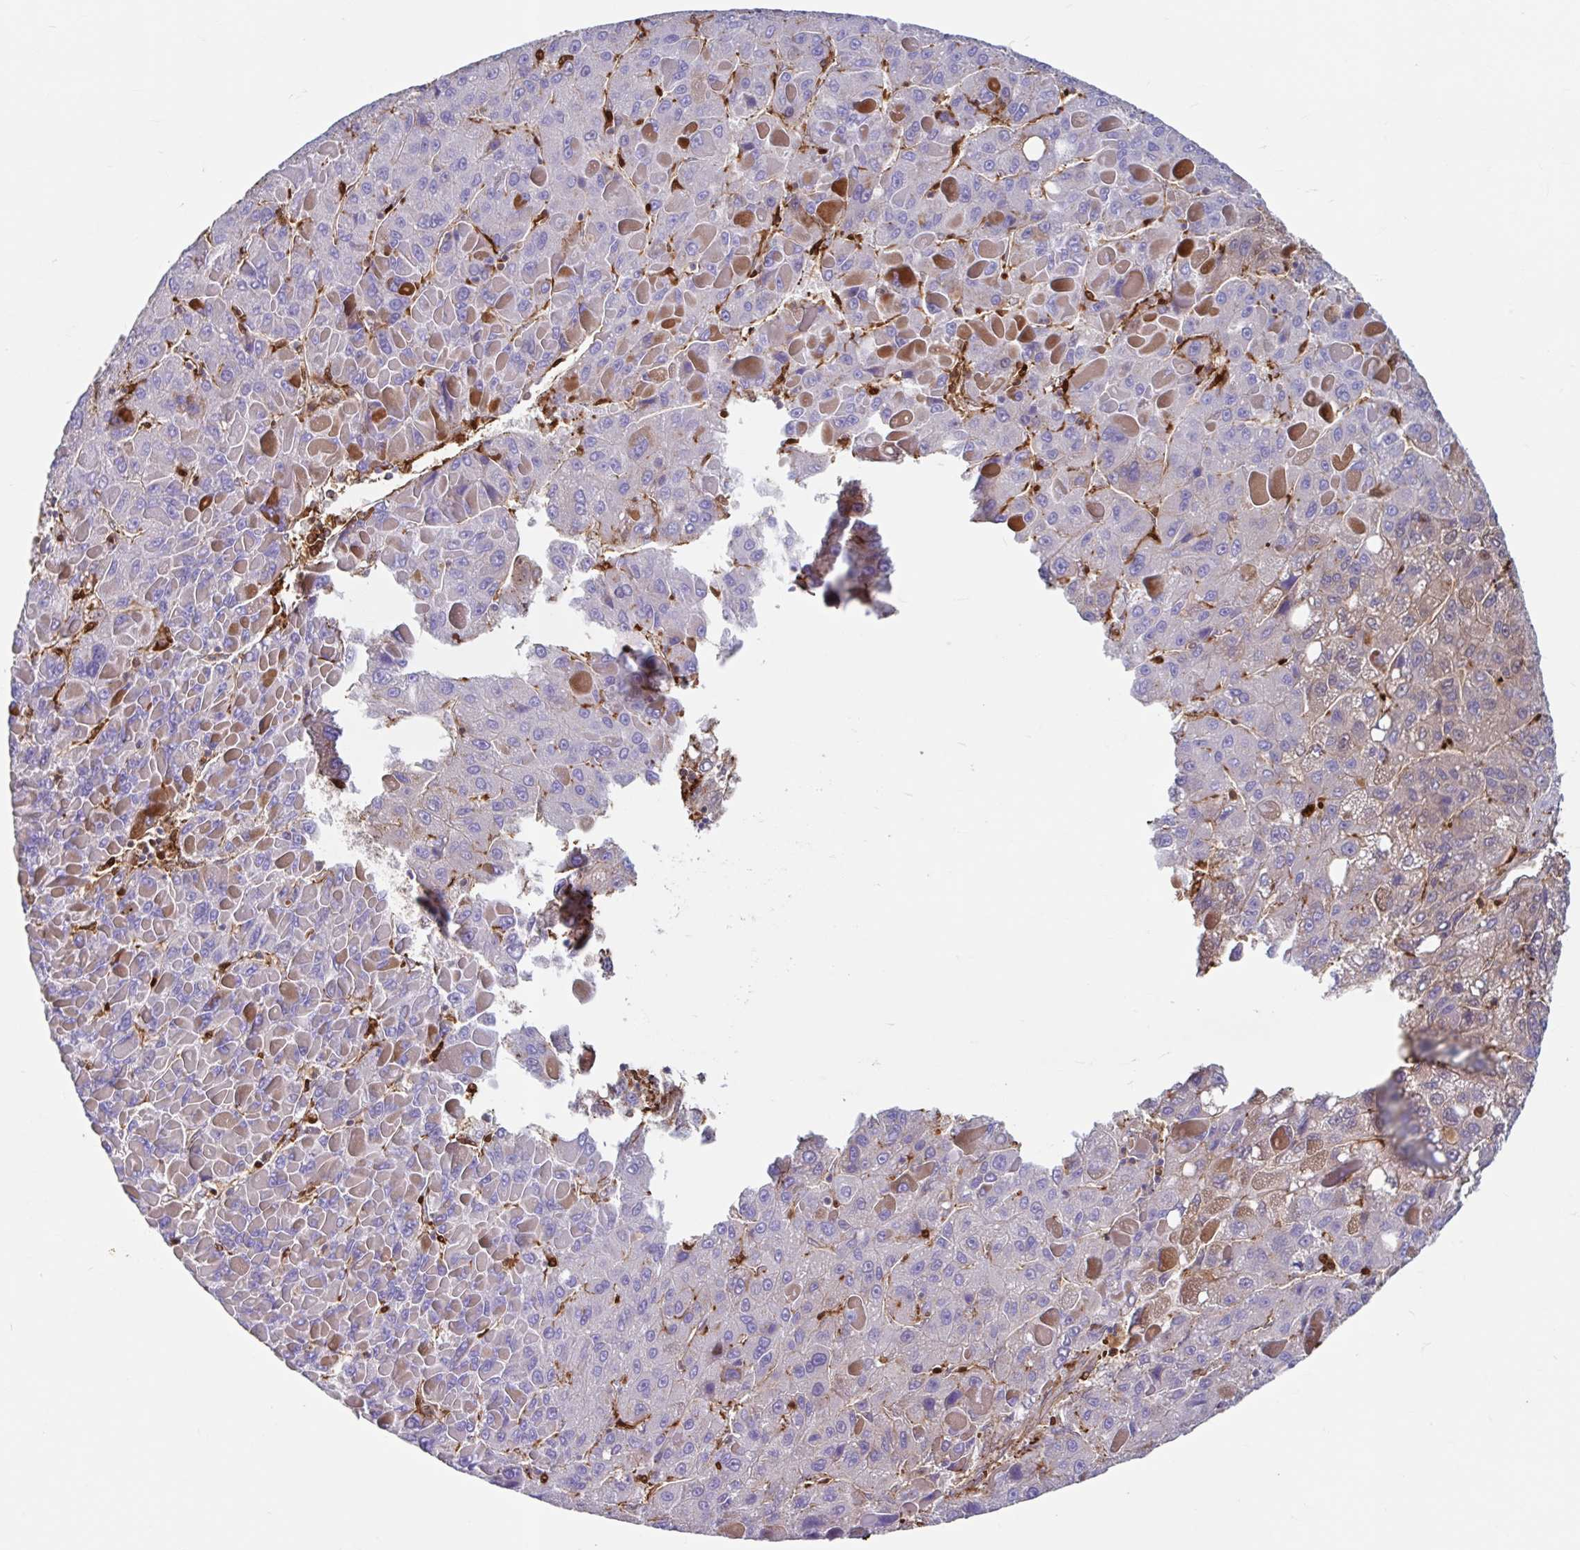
{"staining": {"intensity": "negative", "quantity": "none", "location": "none"}, "tissue": "liver cancer", "cell_type": "Tumor cells", "image_type": "cancer", "snomed": [{"axis": "morphology", "description": "Carcinoma, Hepatocellular, NOS"}, {"axis": "topography", "description": "Liver"}], "caption": "Tumor cells show no significant protein staining in hepatocellular carcinoma (liver).", "gene": "BLVRA", "patient": {"sex": "female", "age": 82}}